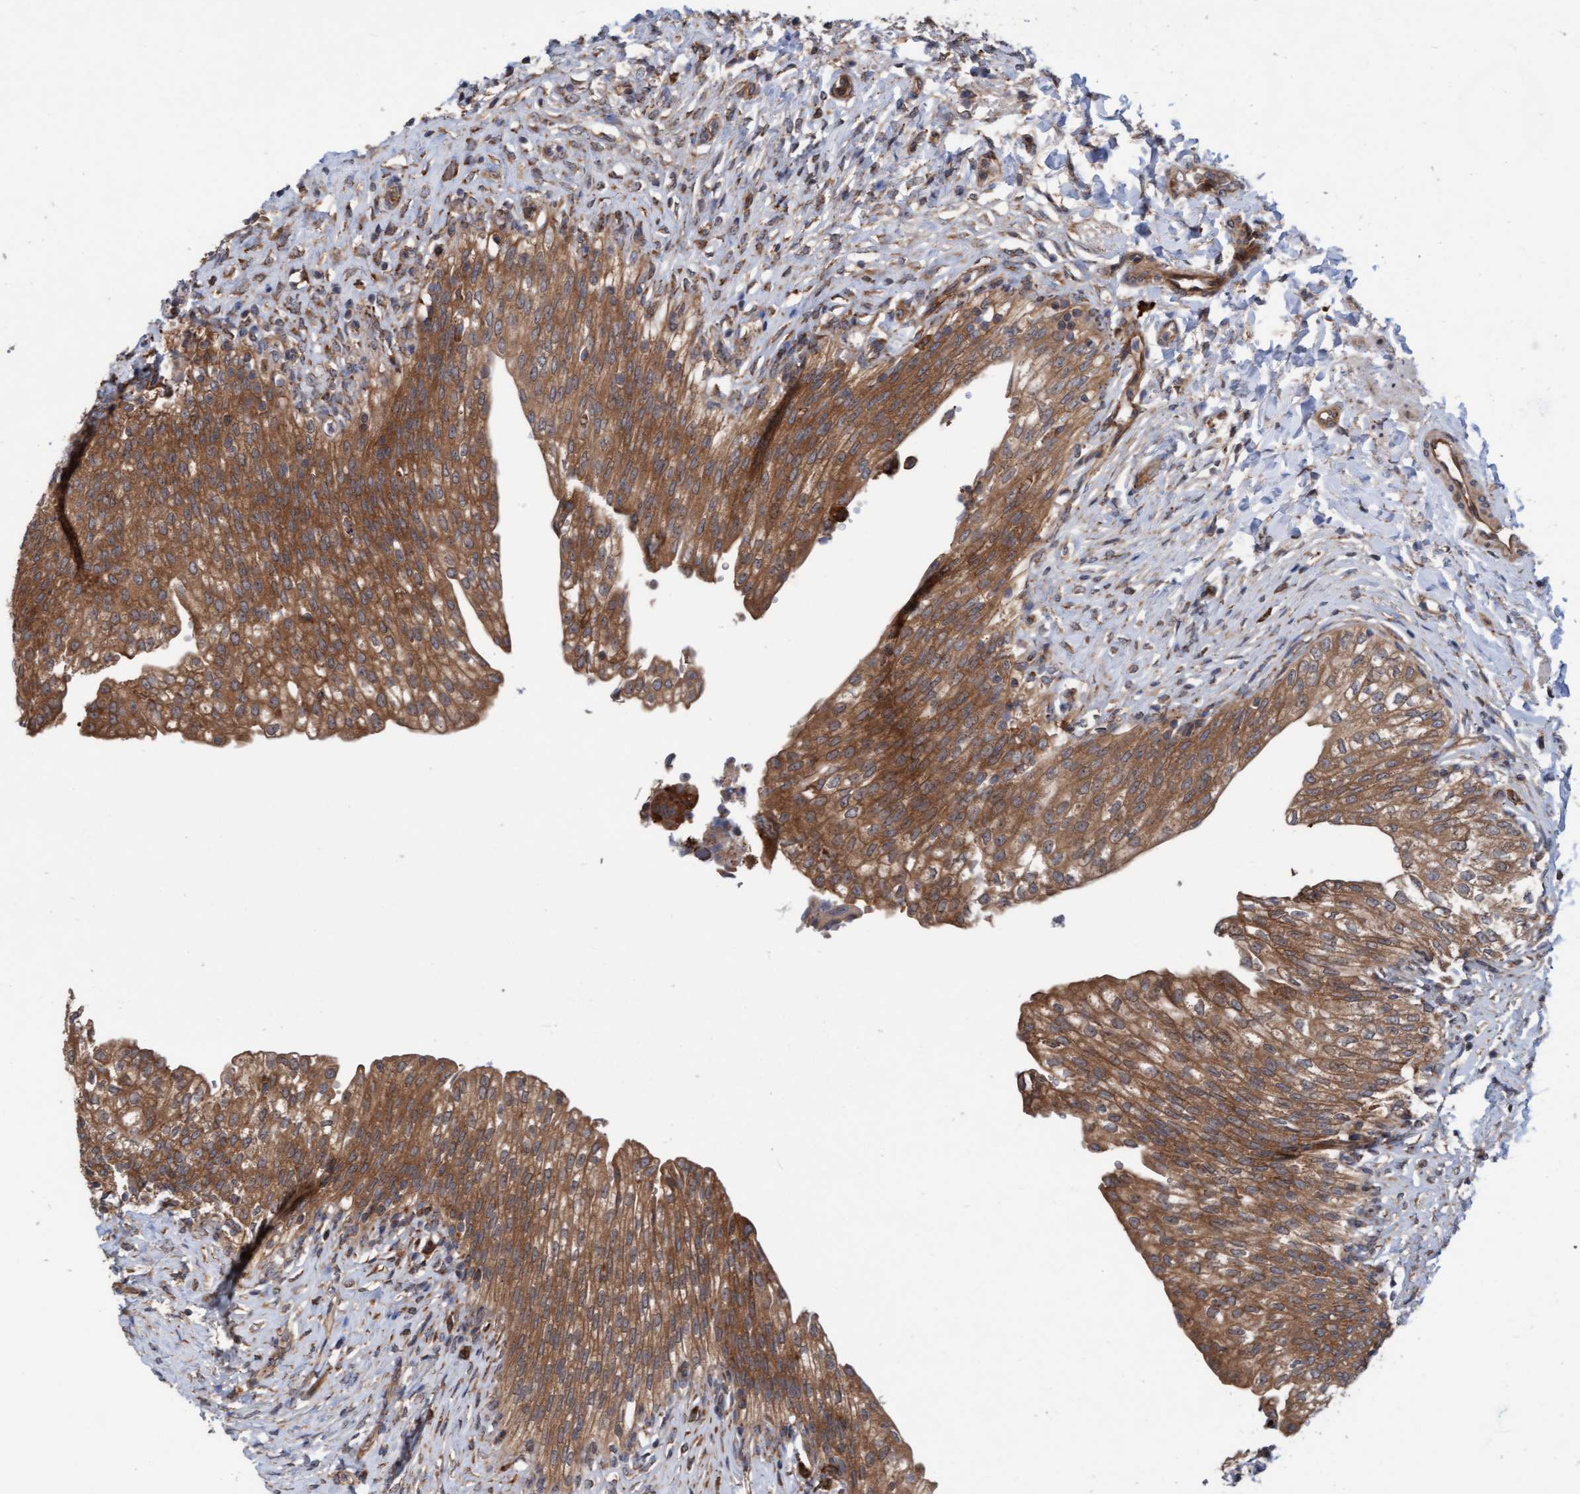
{"staining": {"intensity": "moderate", "quantity": ">75%", "location": "cytoplasmic/membranous"}, "tissue": "urinary bladder", "cell_type": "Urothelial cells", "image_type": "normal", "snomed": [{"axis": "morphology", "description": "Urothelial carcinoma, High grade"}, {"axis": "topography", "description": "Urinary bladder"}], "caption": "Unremarkable urinary bladder reveals moderate cytoplasmic/membranous staining in about >75% of urothelial cells.", "gene": "KIAA0753", "patient": {"sex": "male", "age": 46}}